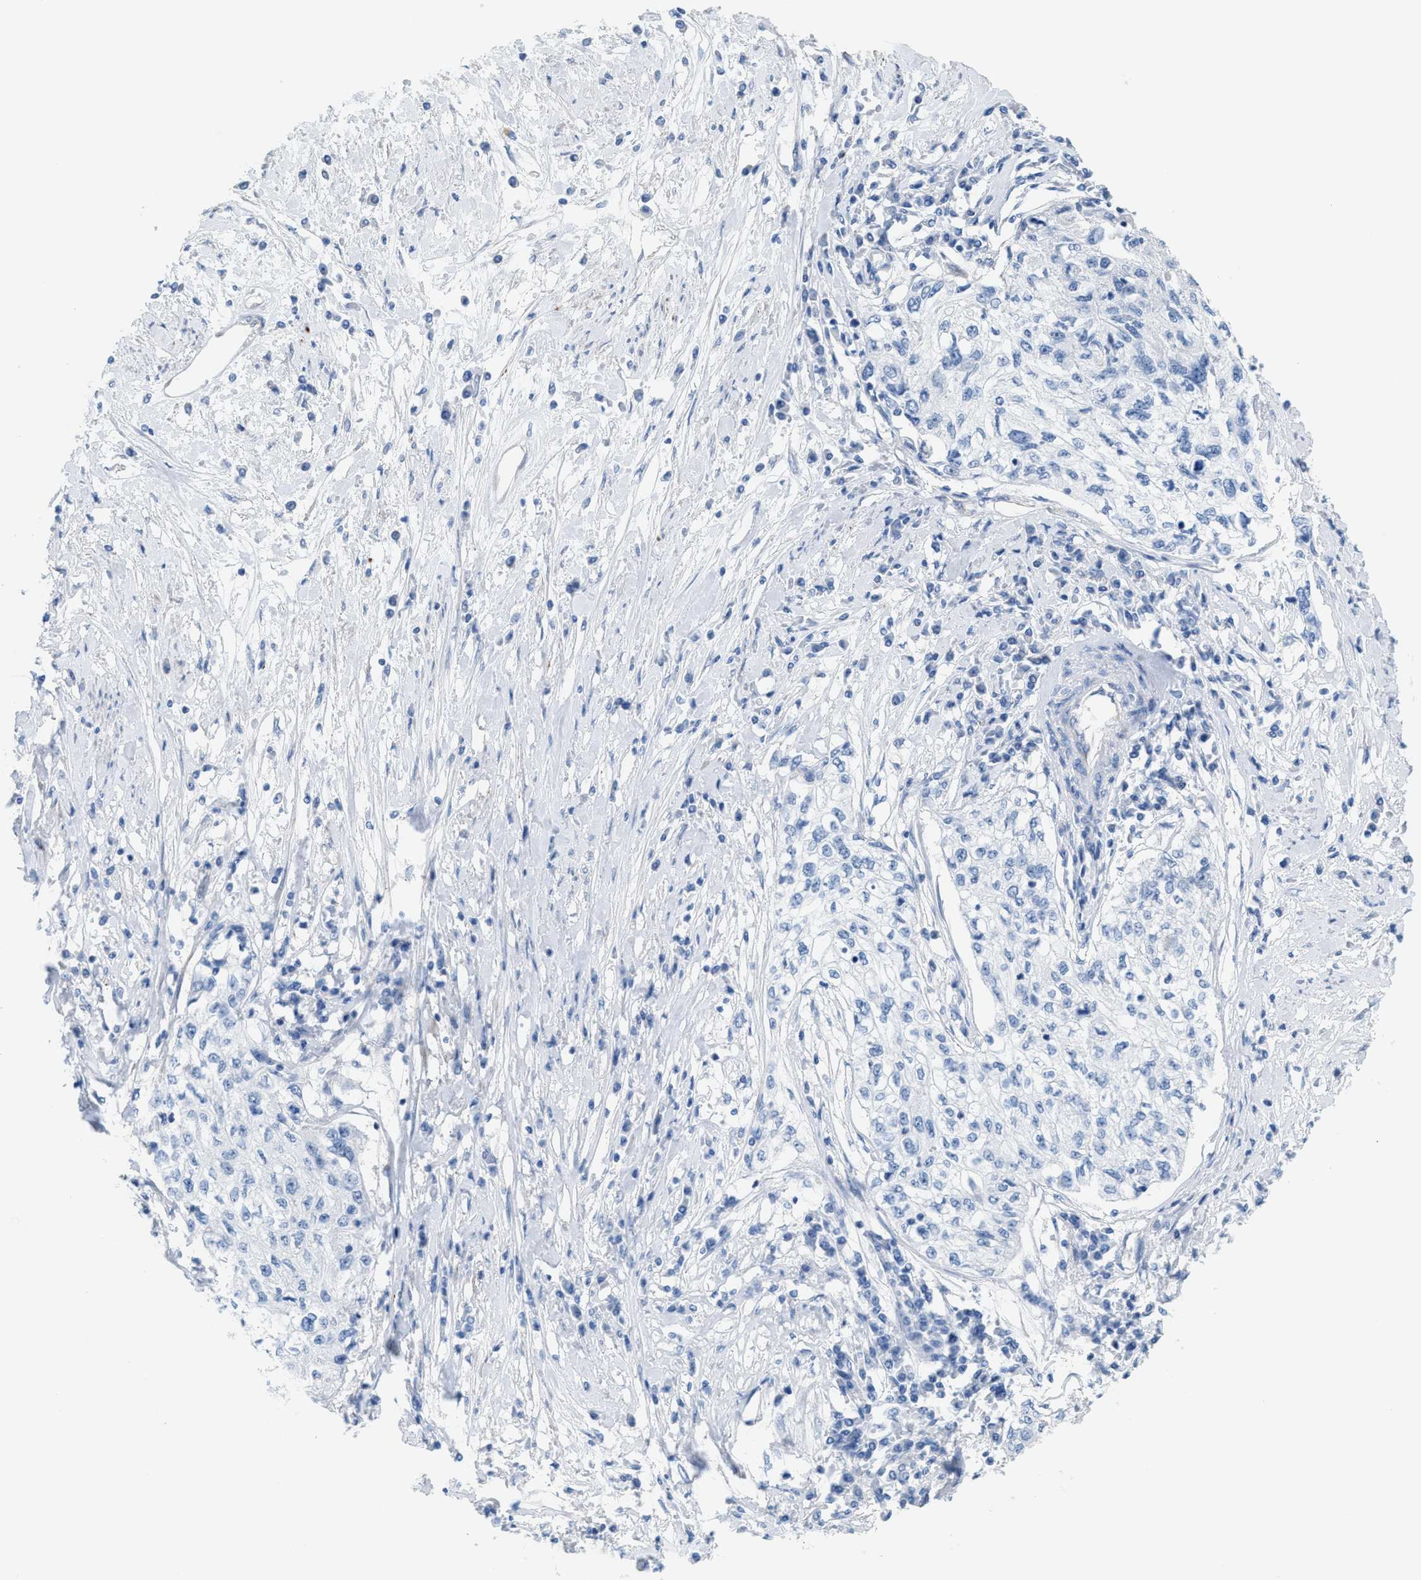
{"staining": {"intensity": "negative", "quantity": "none", "location": "none"}, "tissue": "cervical cancer", "cell_type": "Tumor cells", "image_type": "cancer", "snomed": [{"axis": "morphology", "description": "Squamous cell carcinoma, NOS"}, {"axis": "topography", "description": "Cervix"}], "caption": "Immunohistochemistry (IHC) of human cervical cancer (squamous cell carcinoma) reveals no expression in tumor cells.", "gene": "MPP3", "patient": {"sex": "female", "age": 57}}